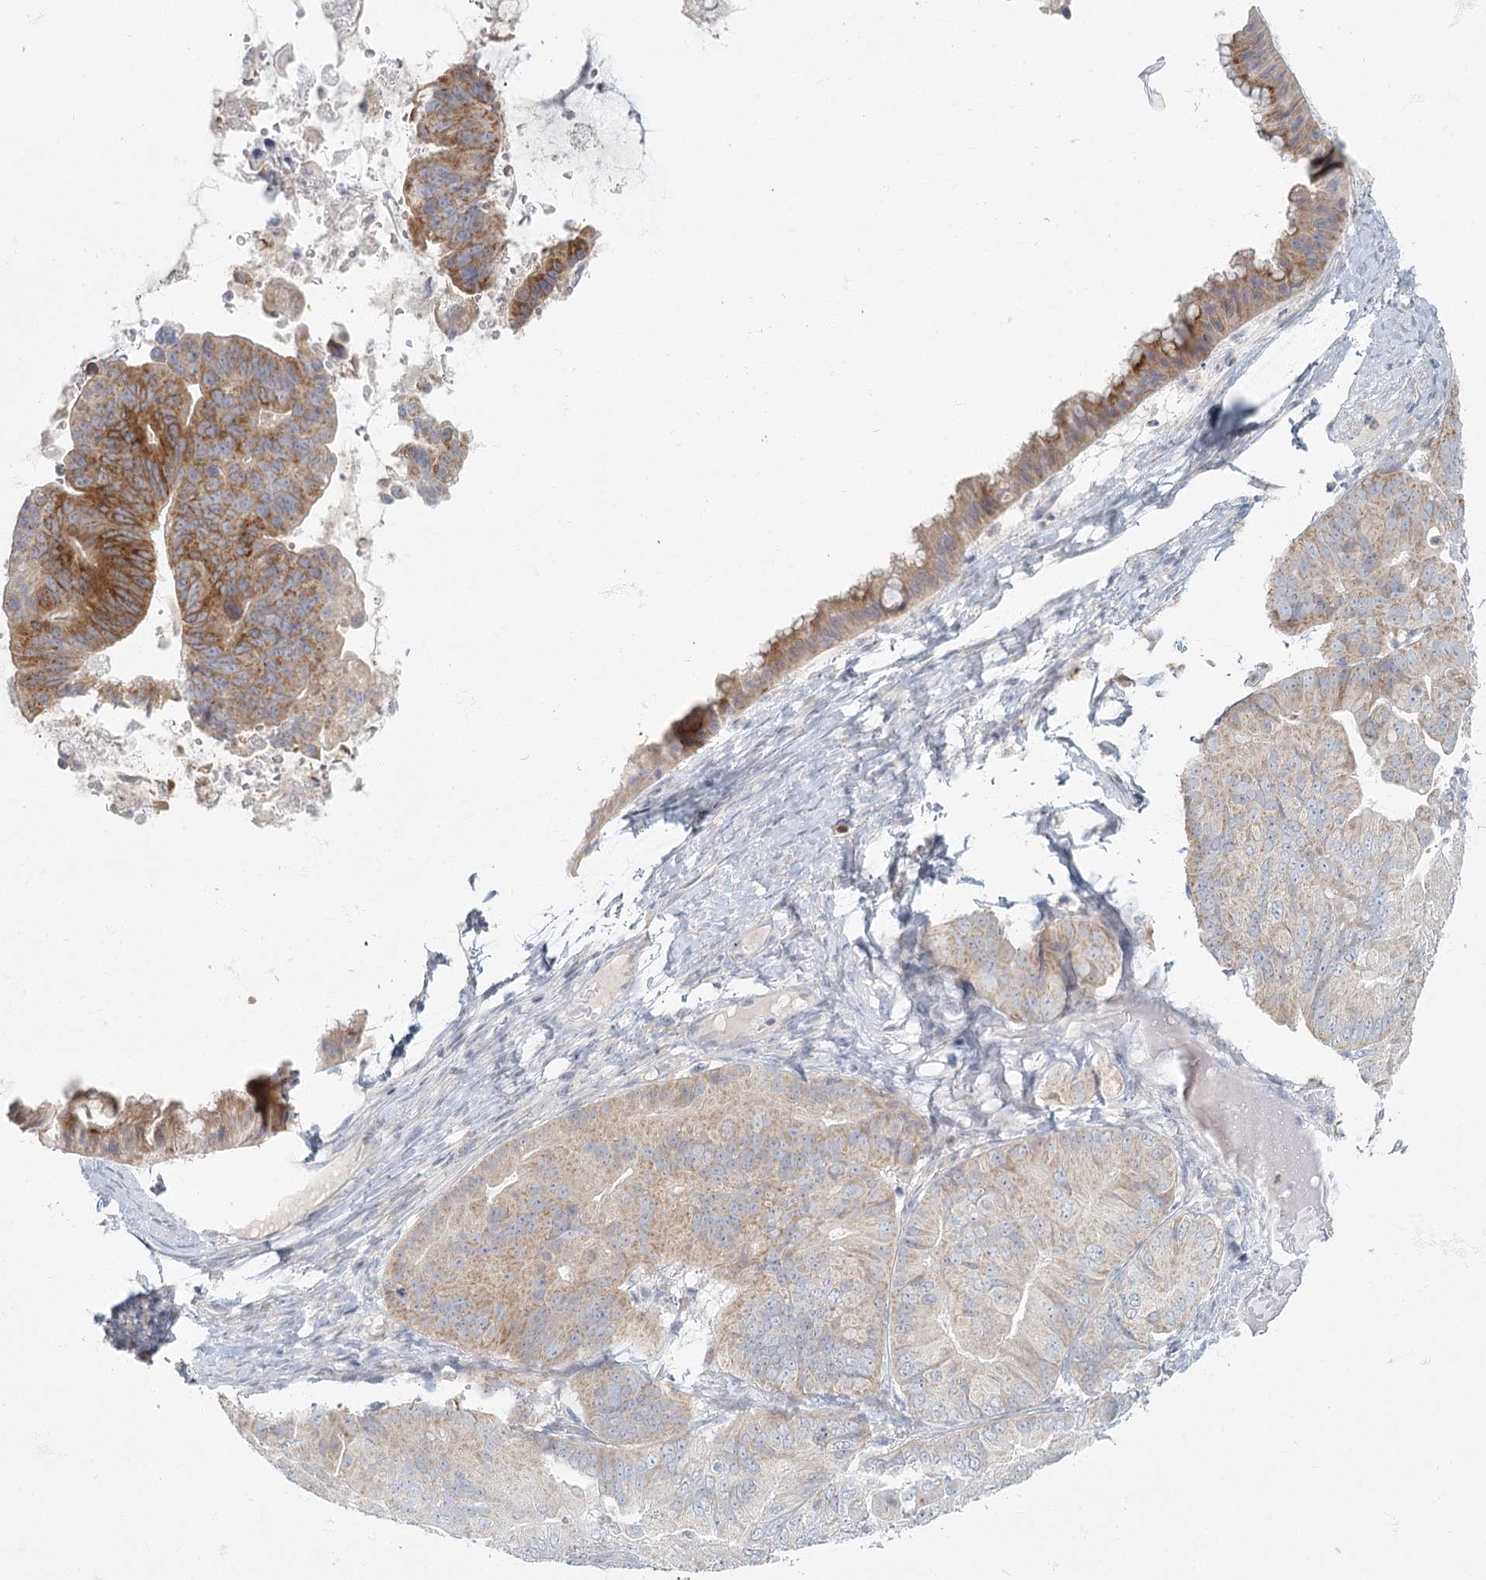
{"staining": {"intensity": "moderate", "quantity": "<25%", "location": "cytoplasmic/membranous"}, "tissue": "ovarian cancer", "cell_type": "Tumor cells", "image_type": "cancer", "snomed": [{"axis": "morphology", "description": "Cystadenocarcinoma, mucinous, NOS"}, {"axis": "topography", "description": "Ovary"}], "caption": "IHC micrograph of neoplastic tissue: human ovarian cancer stained using immunohistochemistry demonstrates low levels of moderate protein expression localized specifically in the cytoplasmic/membranous of tumor cells, appearing as a cytoplasmic/membranous brown color.", "gene": "FAM110C", "patient": {"sex": "female", "age": 61}}